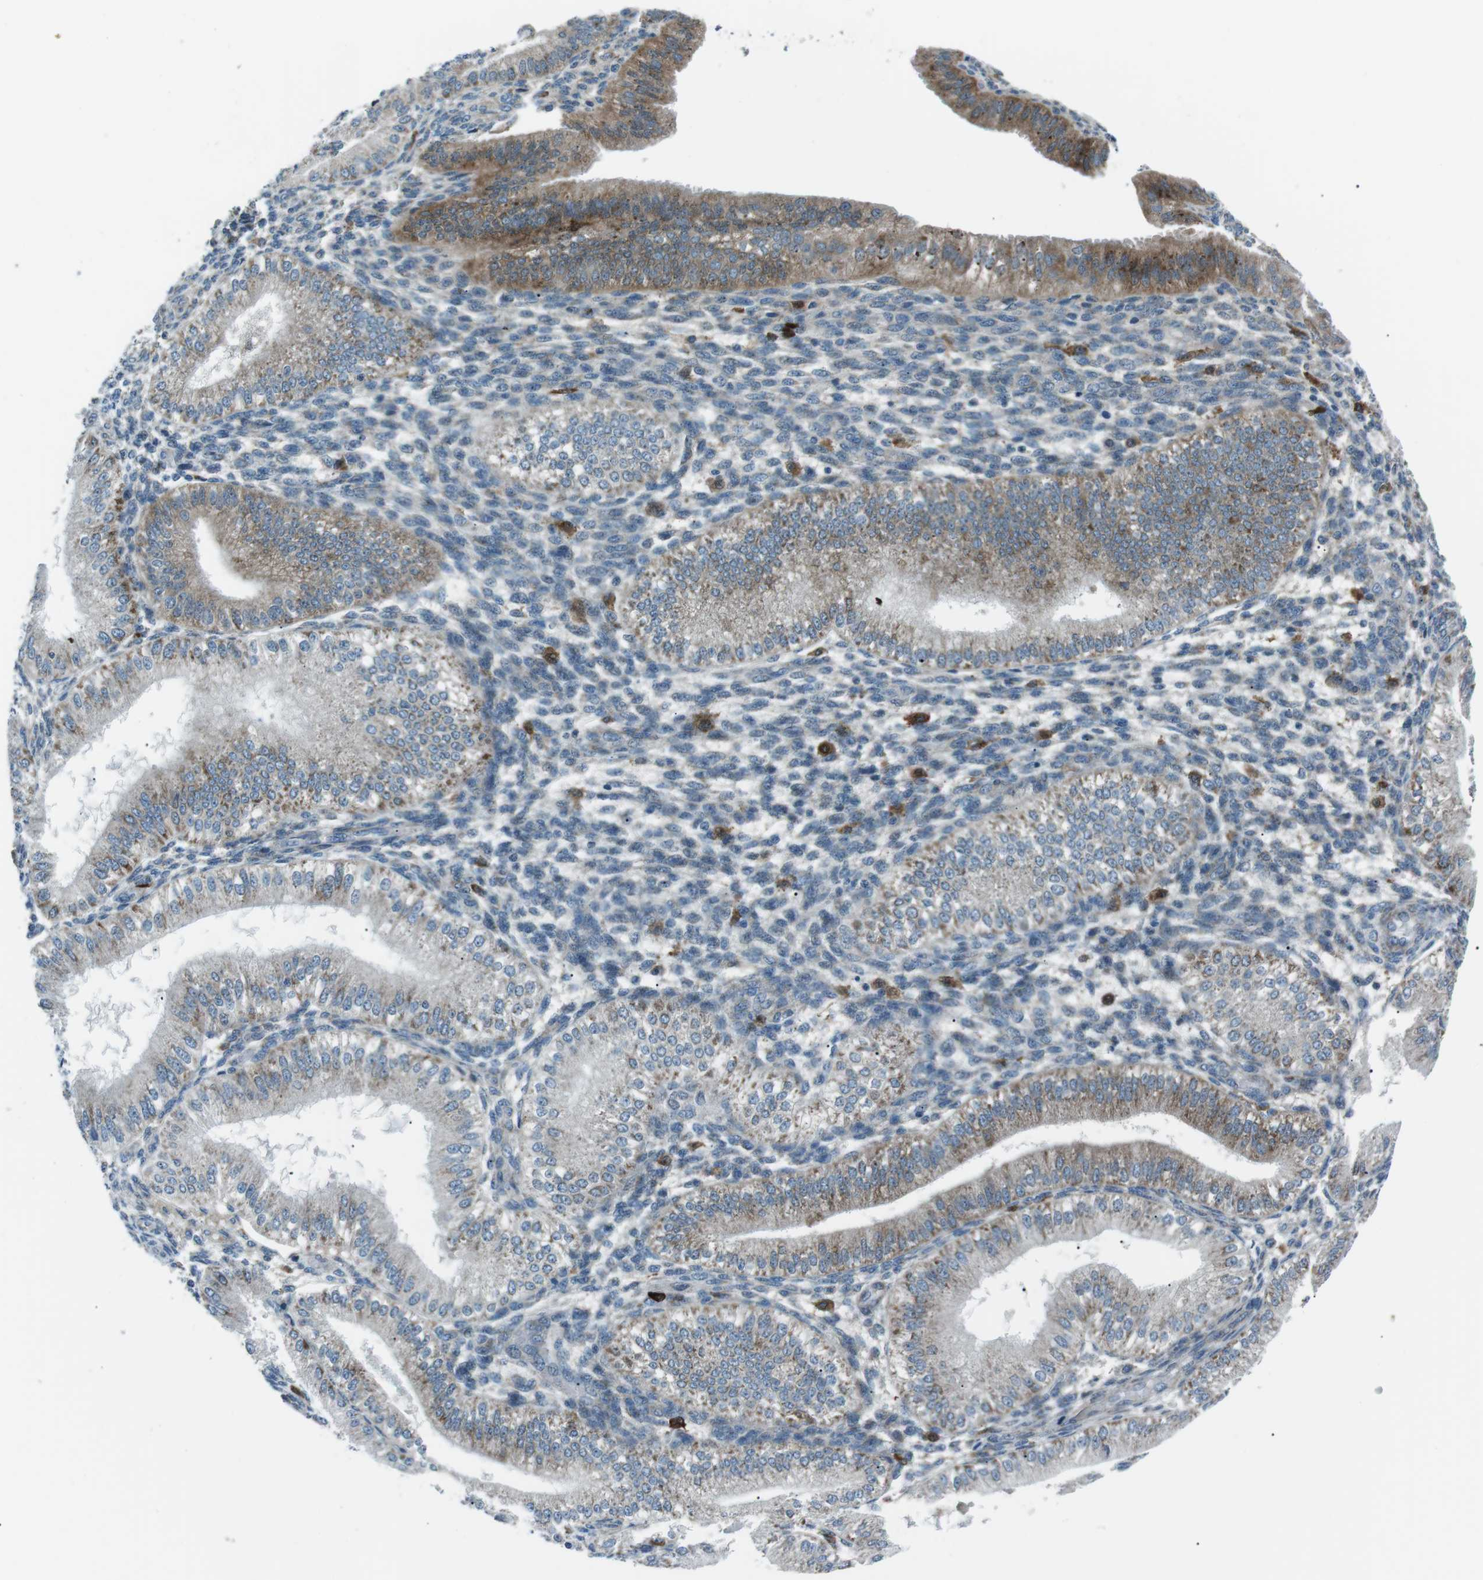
{"staining": {"intensity": "negative", "quantity": "none", "location": "none"}, "tissue": "endometrium", "cell_type": "Cells in endometrial stroma", "image_type": "normal", "snomed": [{"axis": "morphology", "description": "Normal tissue, NOS"}, {"axis": "topography", "description": "Endometrium"}], "caption": "This micrograph is of normal endometrium stained with immunohistochemistry to label a protein in brown with the nuclei are counter-stained blue. There is no expression in cells in endometrial stroma.", "gene": "BLNK", "patient": {"sex": "female", "age": 39}}